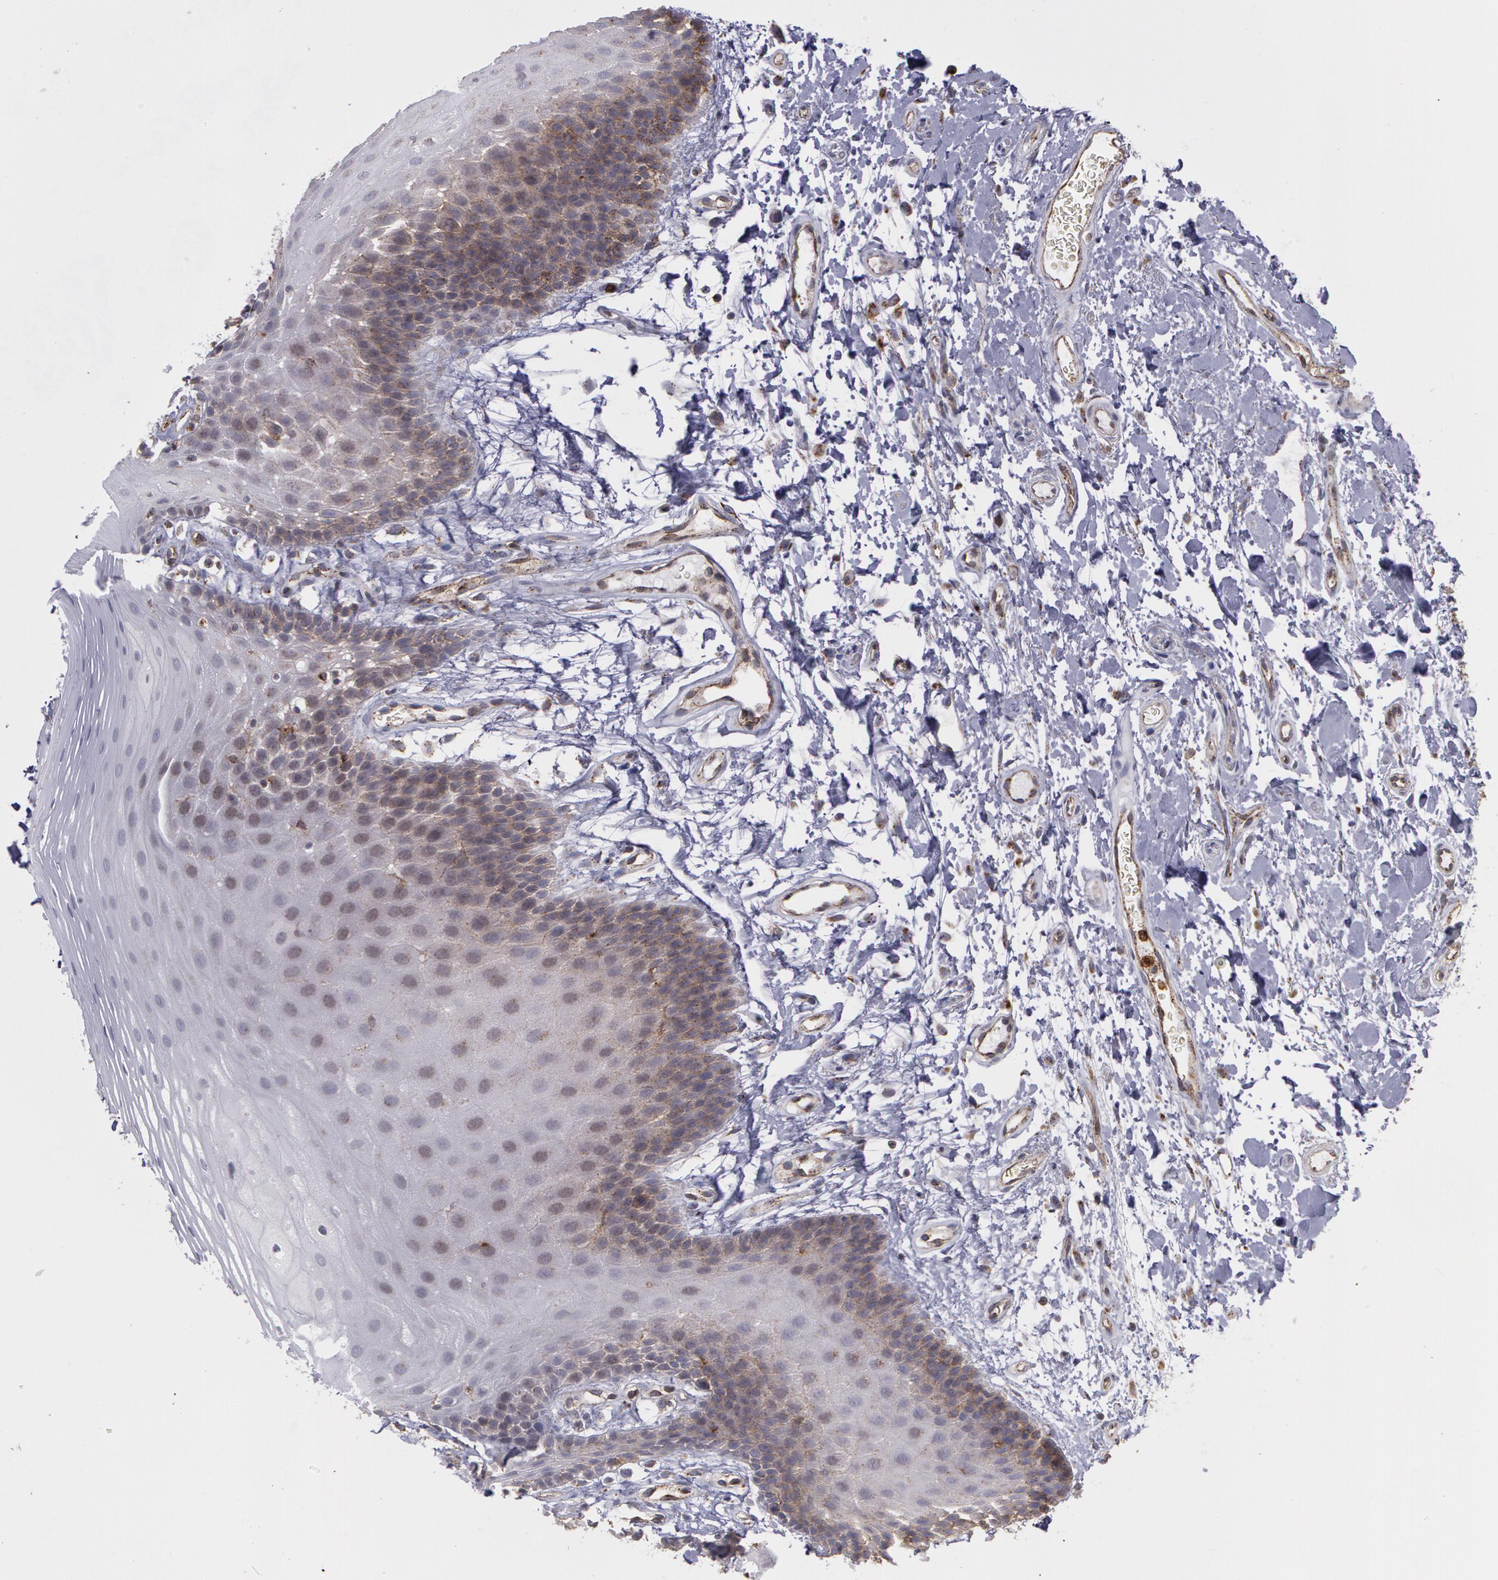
{"staining": {"intensity": "moderate", "quantity": "25%-75%", "location": "cytoplasmic/membranous"}, "tissue": "oral mucosa", "cell_type": "Squamous epithelial cells", "image_type": "normal", "snomed": [{"axis": "morphology", "description": "Normal tissue, NOS"}, {"axis": "topography", "description": "Oral tissue"}], "caption": "Protein staining reveals moderate cytoplasmic/membranous expression in approximately 25%-75% of squamous epithelial cells in normal oral mucosa. (DAB IHC, brown staining for protein, blue staining for nuclei).", "gene": "FLOT2", "patient": {"sex": "male", "age": 62}}